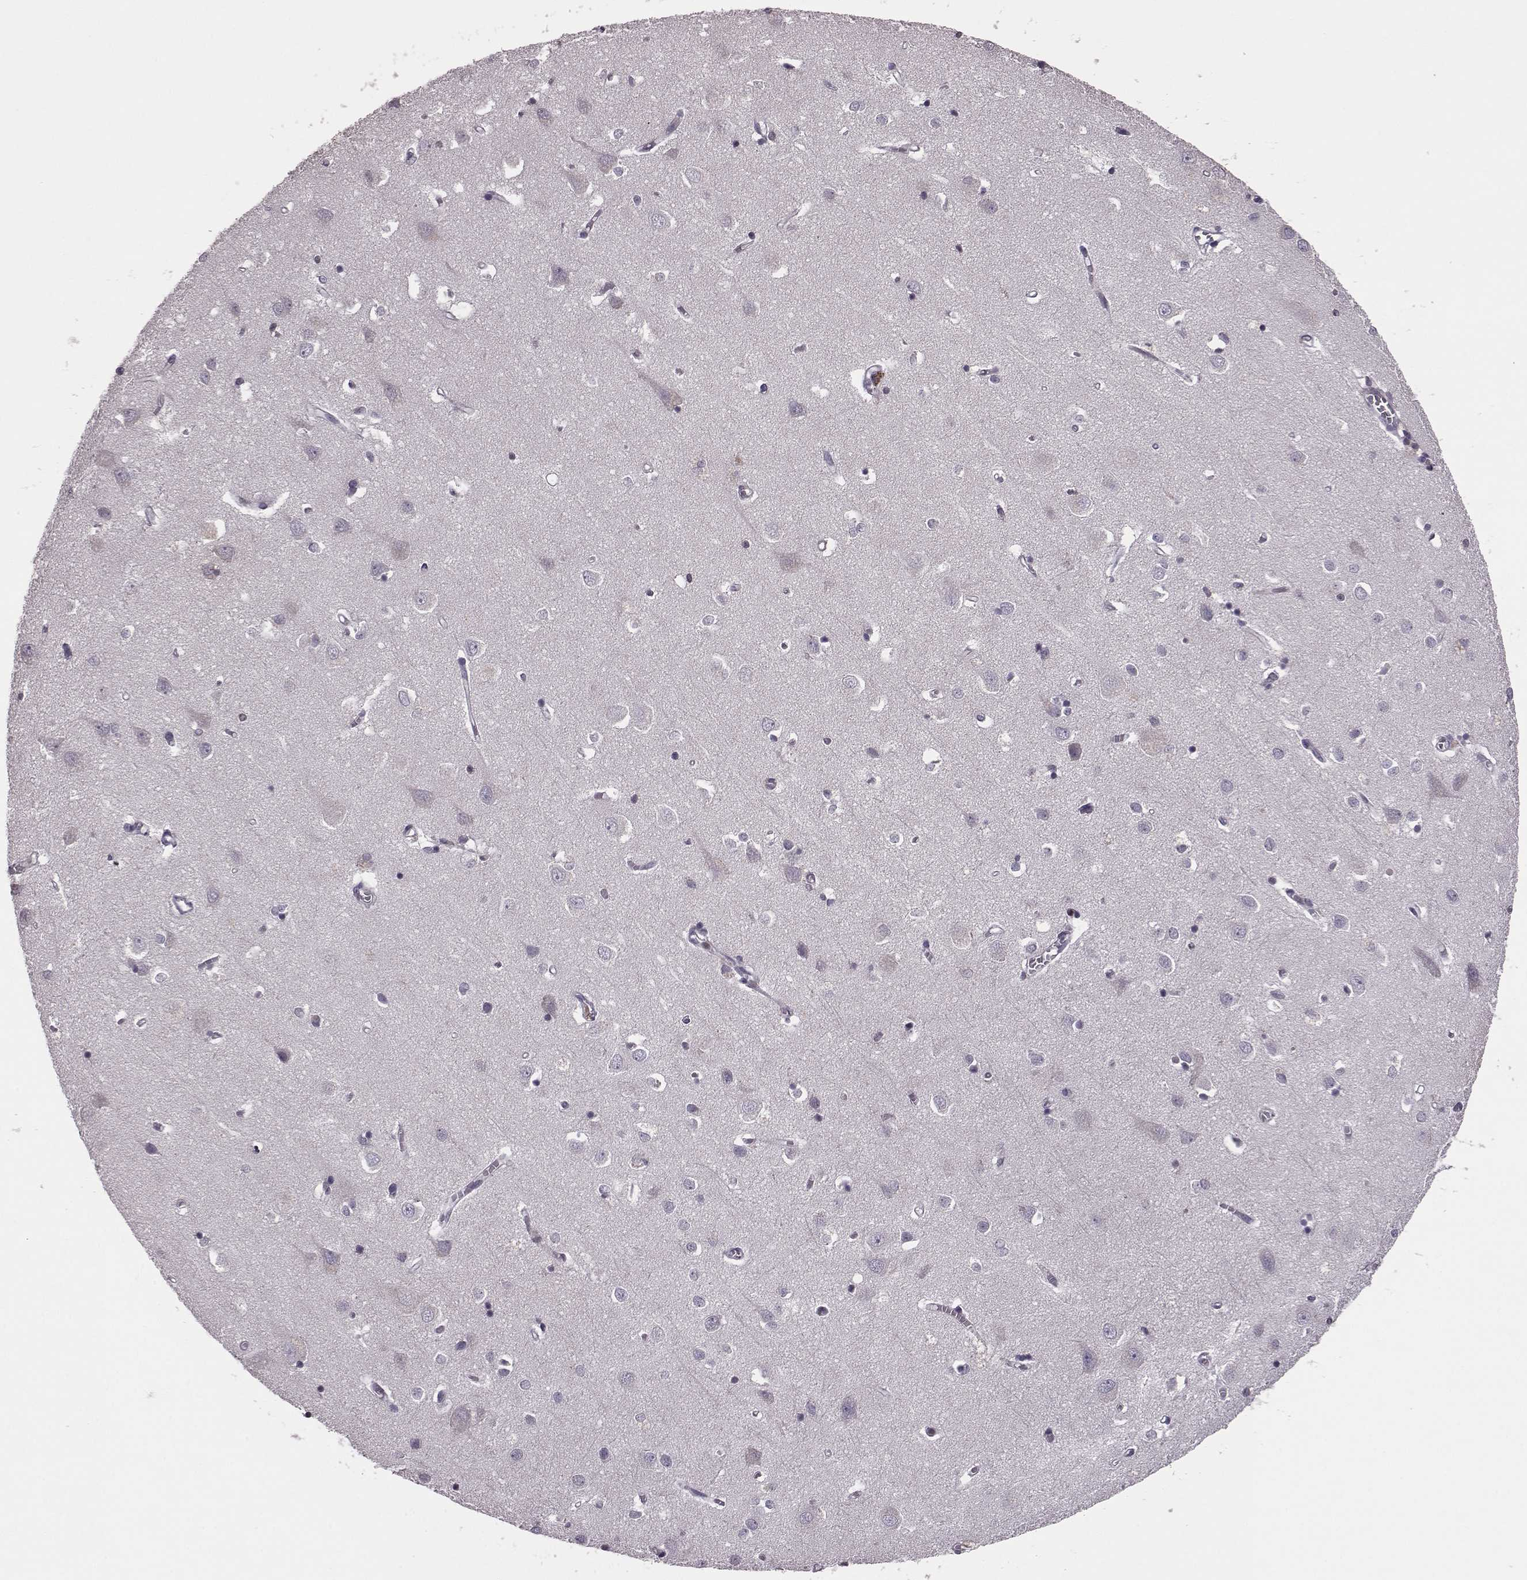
{"staining": {"intensity": "negative", "quantity": "none", "location": "none"}, "tissue": "cerebral cortex", "cell_type": "Endothelial cells", "image_type": "normal", "snomed": [{"axis": "morphology", "description": "Normal tissue, NOS"}, {"axis": "topography", "description": "Cerebral cortex"}], "caption": "This is an IHC micrograph of normal human cerebral cortex. There is no positivity in endothelial cells.", "gene": "CDC42SE1", "patient": {"sex": "male", "age": 70}}